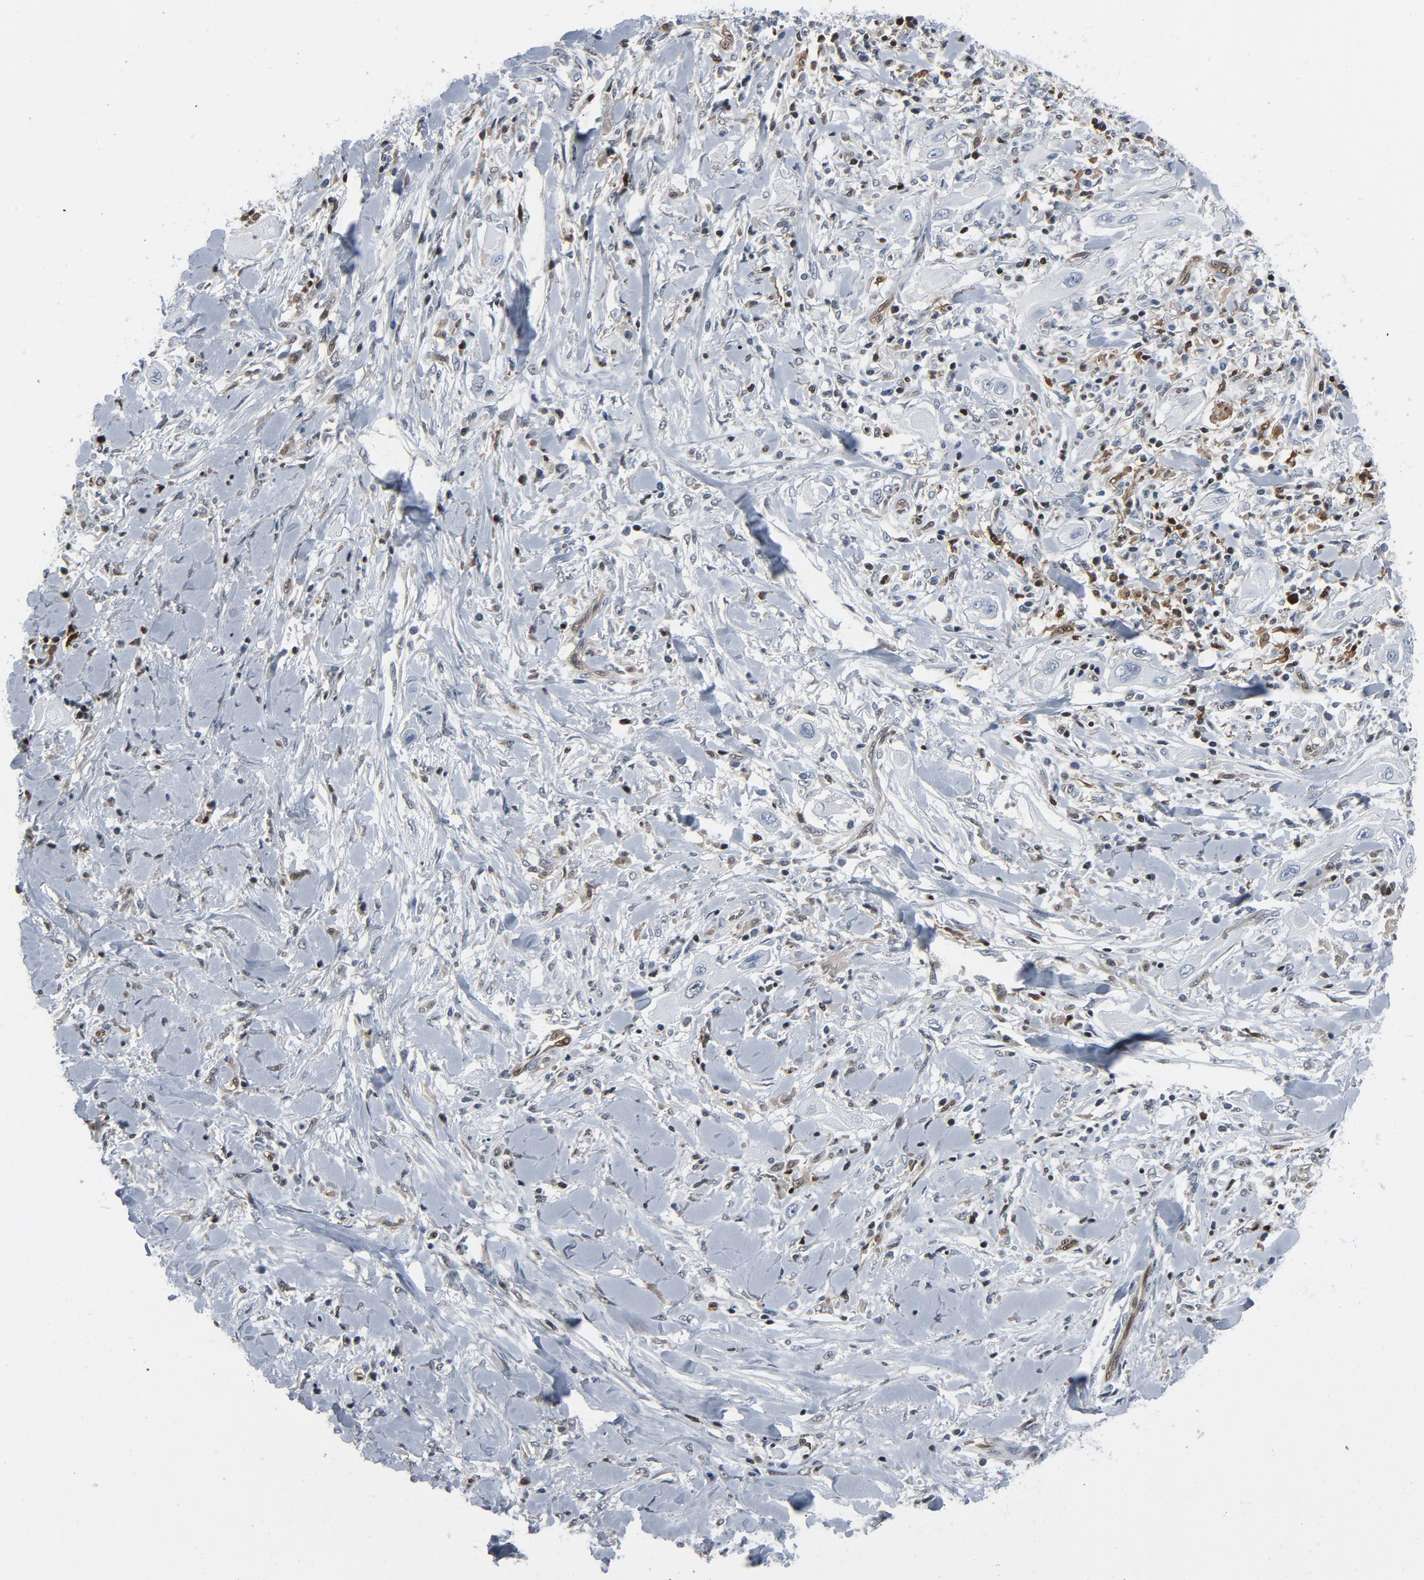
{"staining": {"intensity": "negative", "quantity": "none", "location": "none"}, "tissue": "lung cancer", "cell_type": "Tumor cells", "image_type": "cancer", "snomed": [{"axis": "morphology", "description": "Squamous cell carcinoma, NOS"}, {"axis": "topography", "description": "Lung"}], "caption": "IHC of squamous cell carcinoma (lung) shows no expression in tumor cells.", "gene": "STAT5A", "patient": {"sex": "female", "age": 47}}